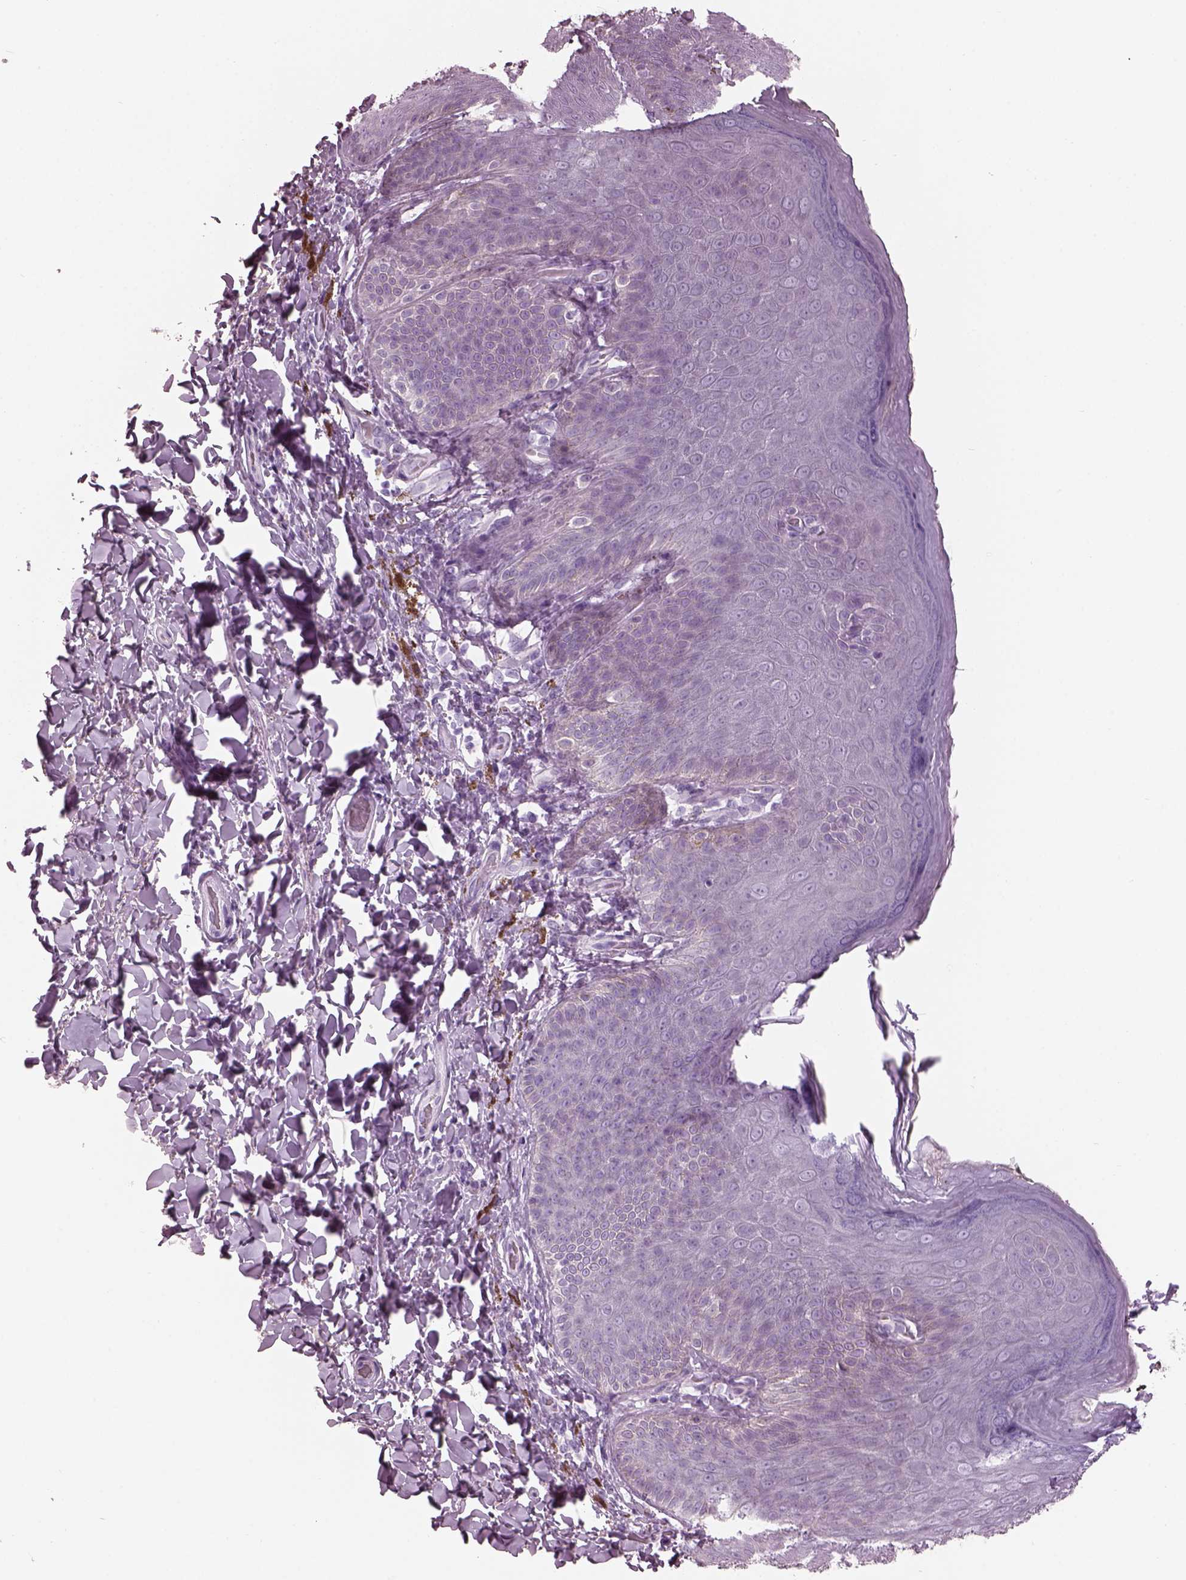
{"staining": {"intensity": "negative", "quantity": "none", "location": "none"}, "tissue": "skin", "cell_type": "Epidermal cells", "image_type": "normal", "snomed": [{"axis": "morphology", "description": "Normal tissue, NOS"}, {"axis": "topography", "description": "Anal"}], "caption": "Skin stained for a protein using immunohistochemistry exhibits no staining epidermal cells.", "gene": "HYDIN", "patient": {"sex": "male", "age": 53}}